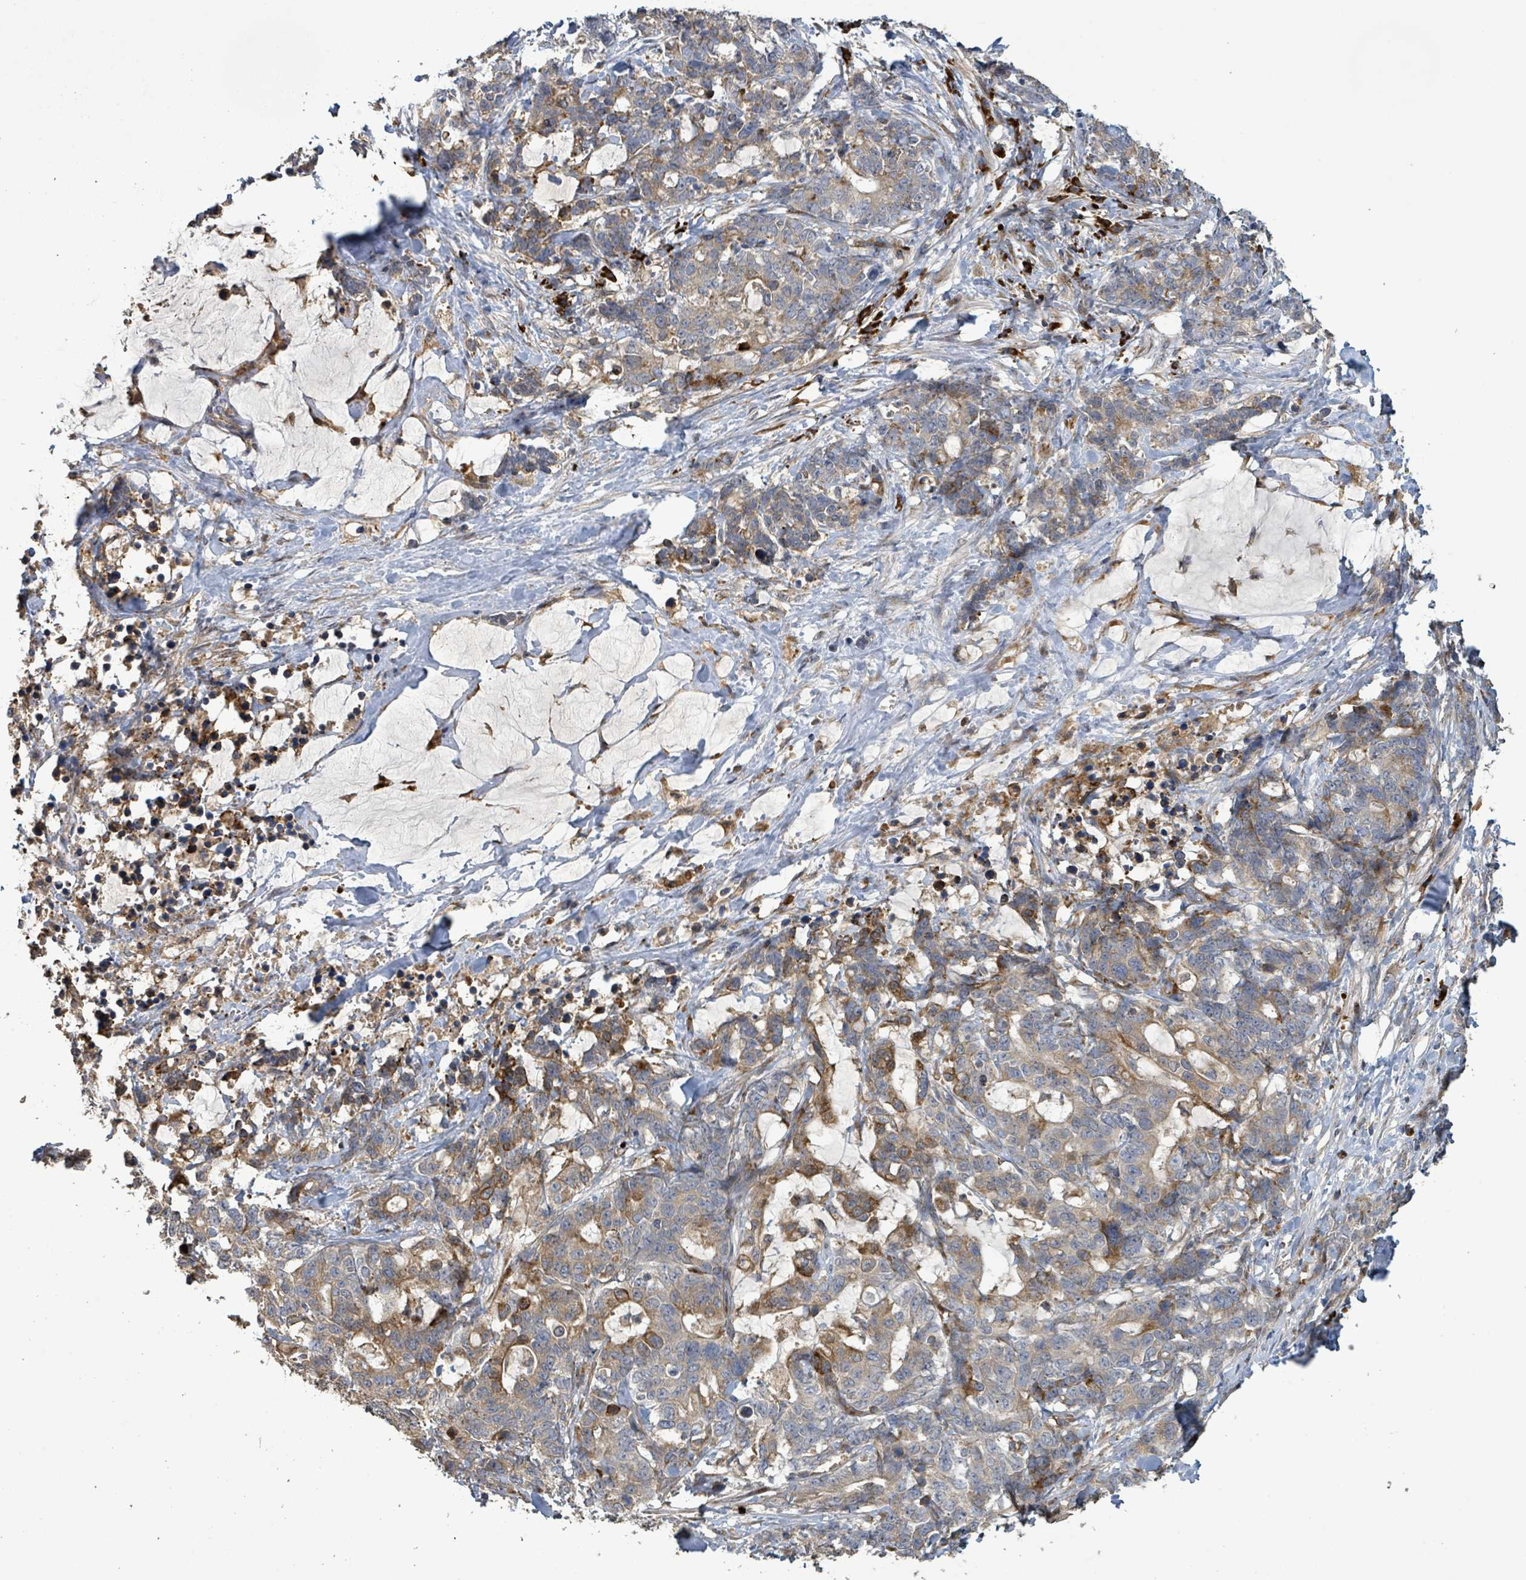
{"staining": {"intensity": "moderate", "quantity": "25%-75%", "location": "cytoplasmic/membranous"}, "tissue": "stomach cancer", "cell_type": "Tumor cells", "image_type": "cancer", "snomed": [{"axis": "morphology", "description": "Normal tissue, NOS"}, {"axis": "morphology", "description": "Adenocarcinoma, NOS"}, {"axis": "topography", "description": "Stomach"}], "caption": "A medium amount of moderate cytoplasmic/membranous positivity is identified in about 25%-75% of tumor cells in adenocarcinoma (stomach) tissue.", "gene": "STARD4", "patient": {"sex": "female", "age": 64}}